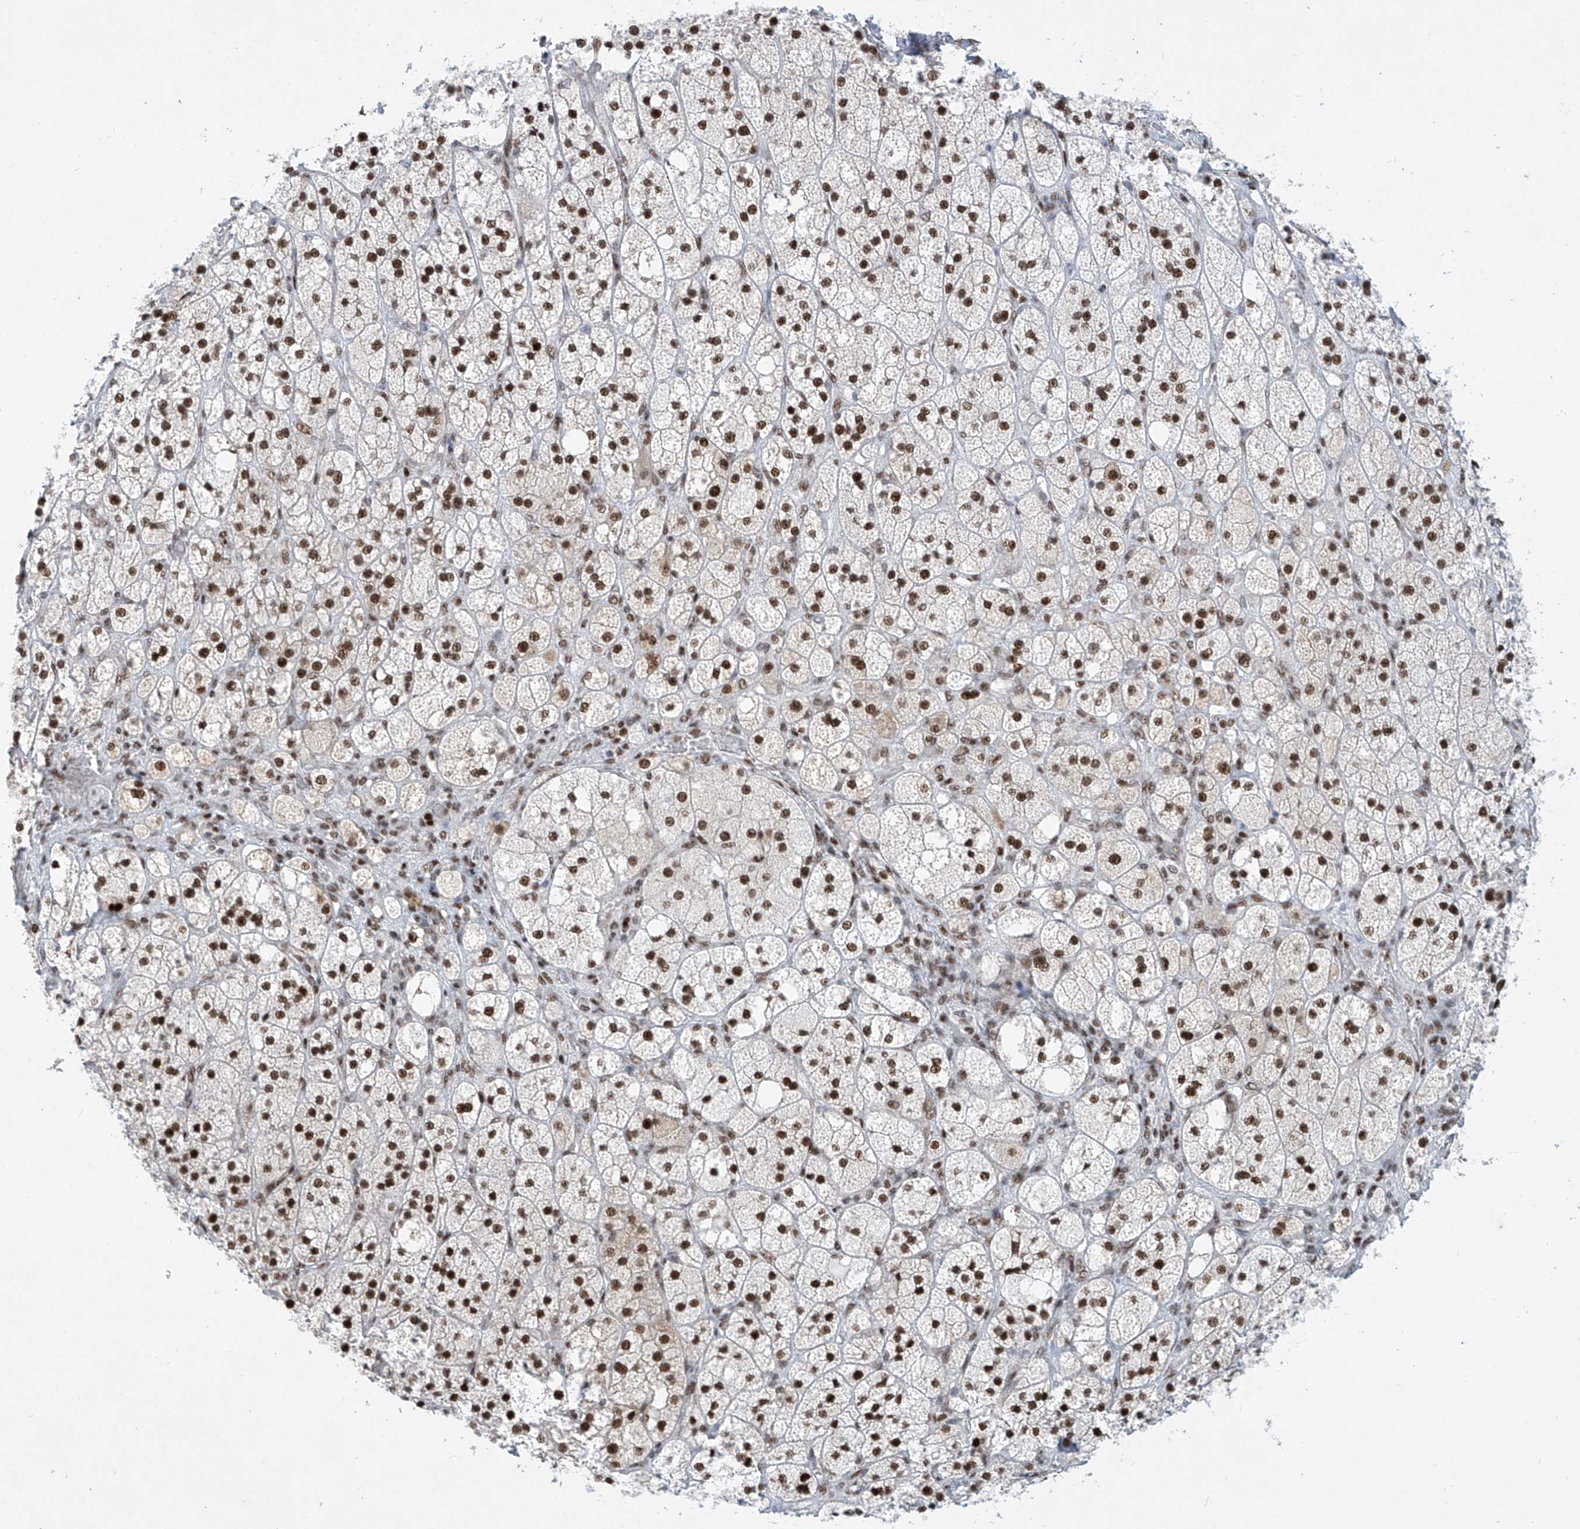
{"staining": {"intensity": "strong", "quantity": ">75%", "location": "nuclear"}, "tissue": "adrenal gland", "cell_type": "Glandular cells", "image_type": "normal", "snomed": [{"axis": "morphology", "description": "Normal tissue, NOS"}, {"axis": "topography", "description": "Adrenal gland"}], "caption": "Immunohistochemistry (IHC) image of benign adrenal gland stained for a protein (brown), which reveals high levels of strong nuclear positivity in about >75% of glandular cells.", "gene": "TAF4", "patient": {"sex": "male", "age": 61}}